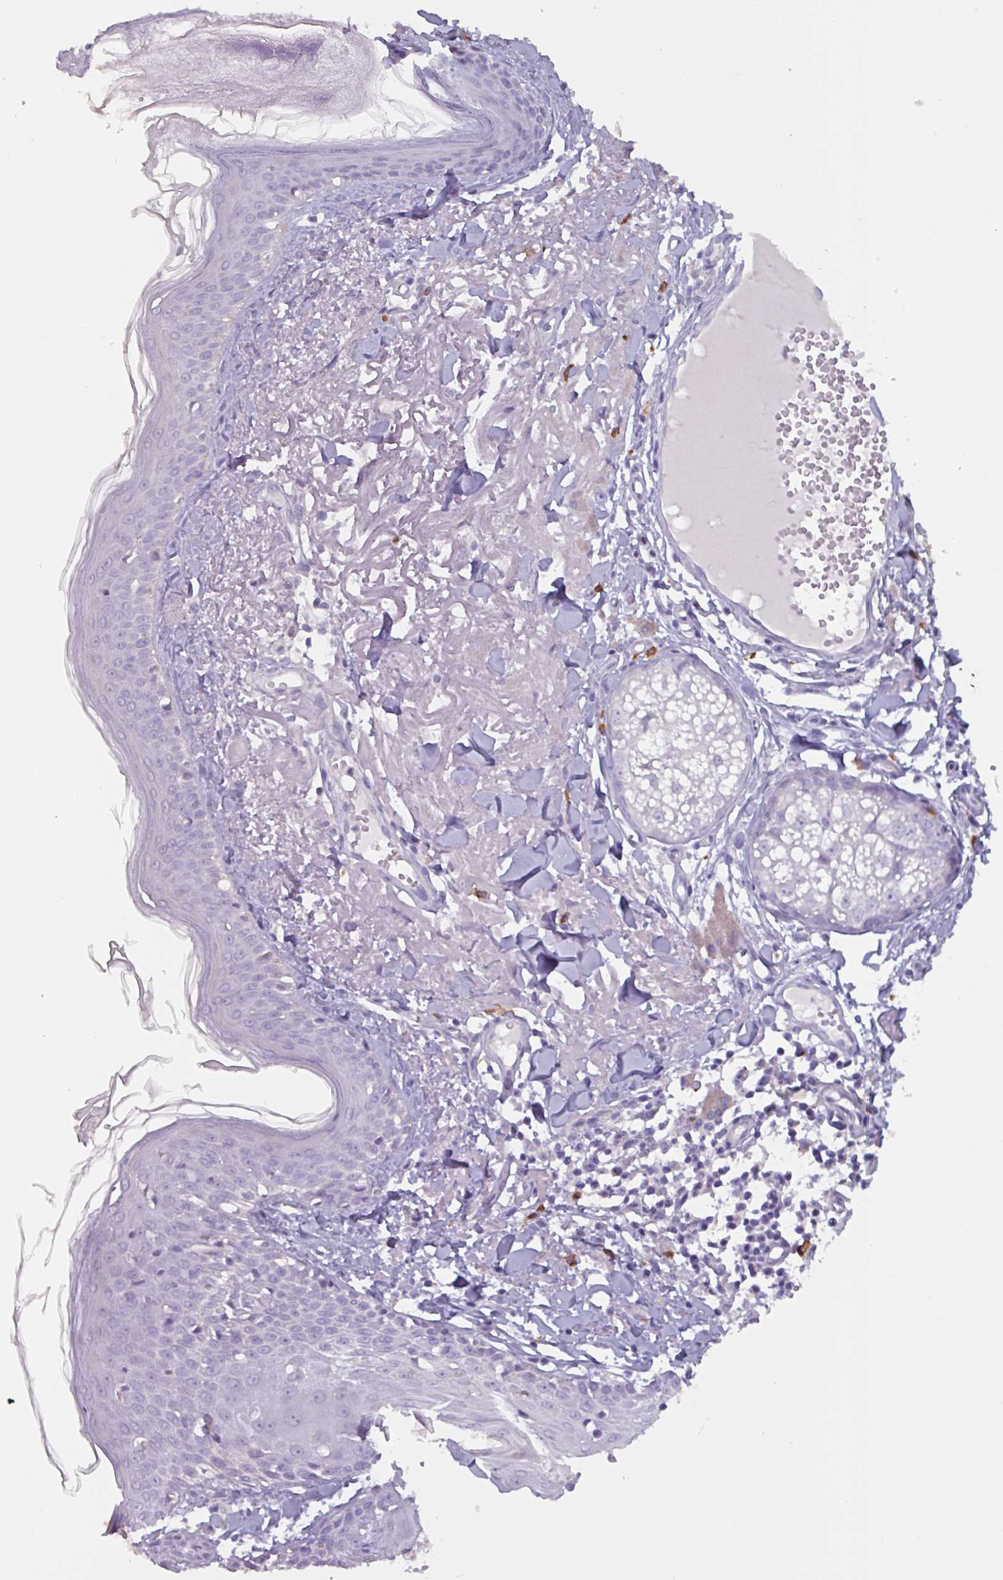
{"staining": {"intensity": "negative", "quantity": "none", "location": "none"}, "tissue": "skin", "cell_type": "Fibroblasts", "image_type": "normal", "snomed": [{"axis": "morphology", "description": "Normal tissue, NOS"}, {"axis": "morphology", "description": "Malignant melanoma, NOS"}, {"axis": "topography", "description": "Skin"}], "caption": "DAB (3,3'-diaminobenzidine) immunohistochemical staining of benign human skin demonstrates no significant expression in fibroblasts. (Stains: DAB (3,3'-diaminobenzidine) immunohistochemistry (IHC) with hematoxylin counter stain, Microscopy: brightfield microscopy at high magnification).", "gene": "ADGRE1", "patient": {"sex": "male", "age": 80}}